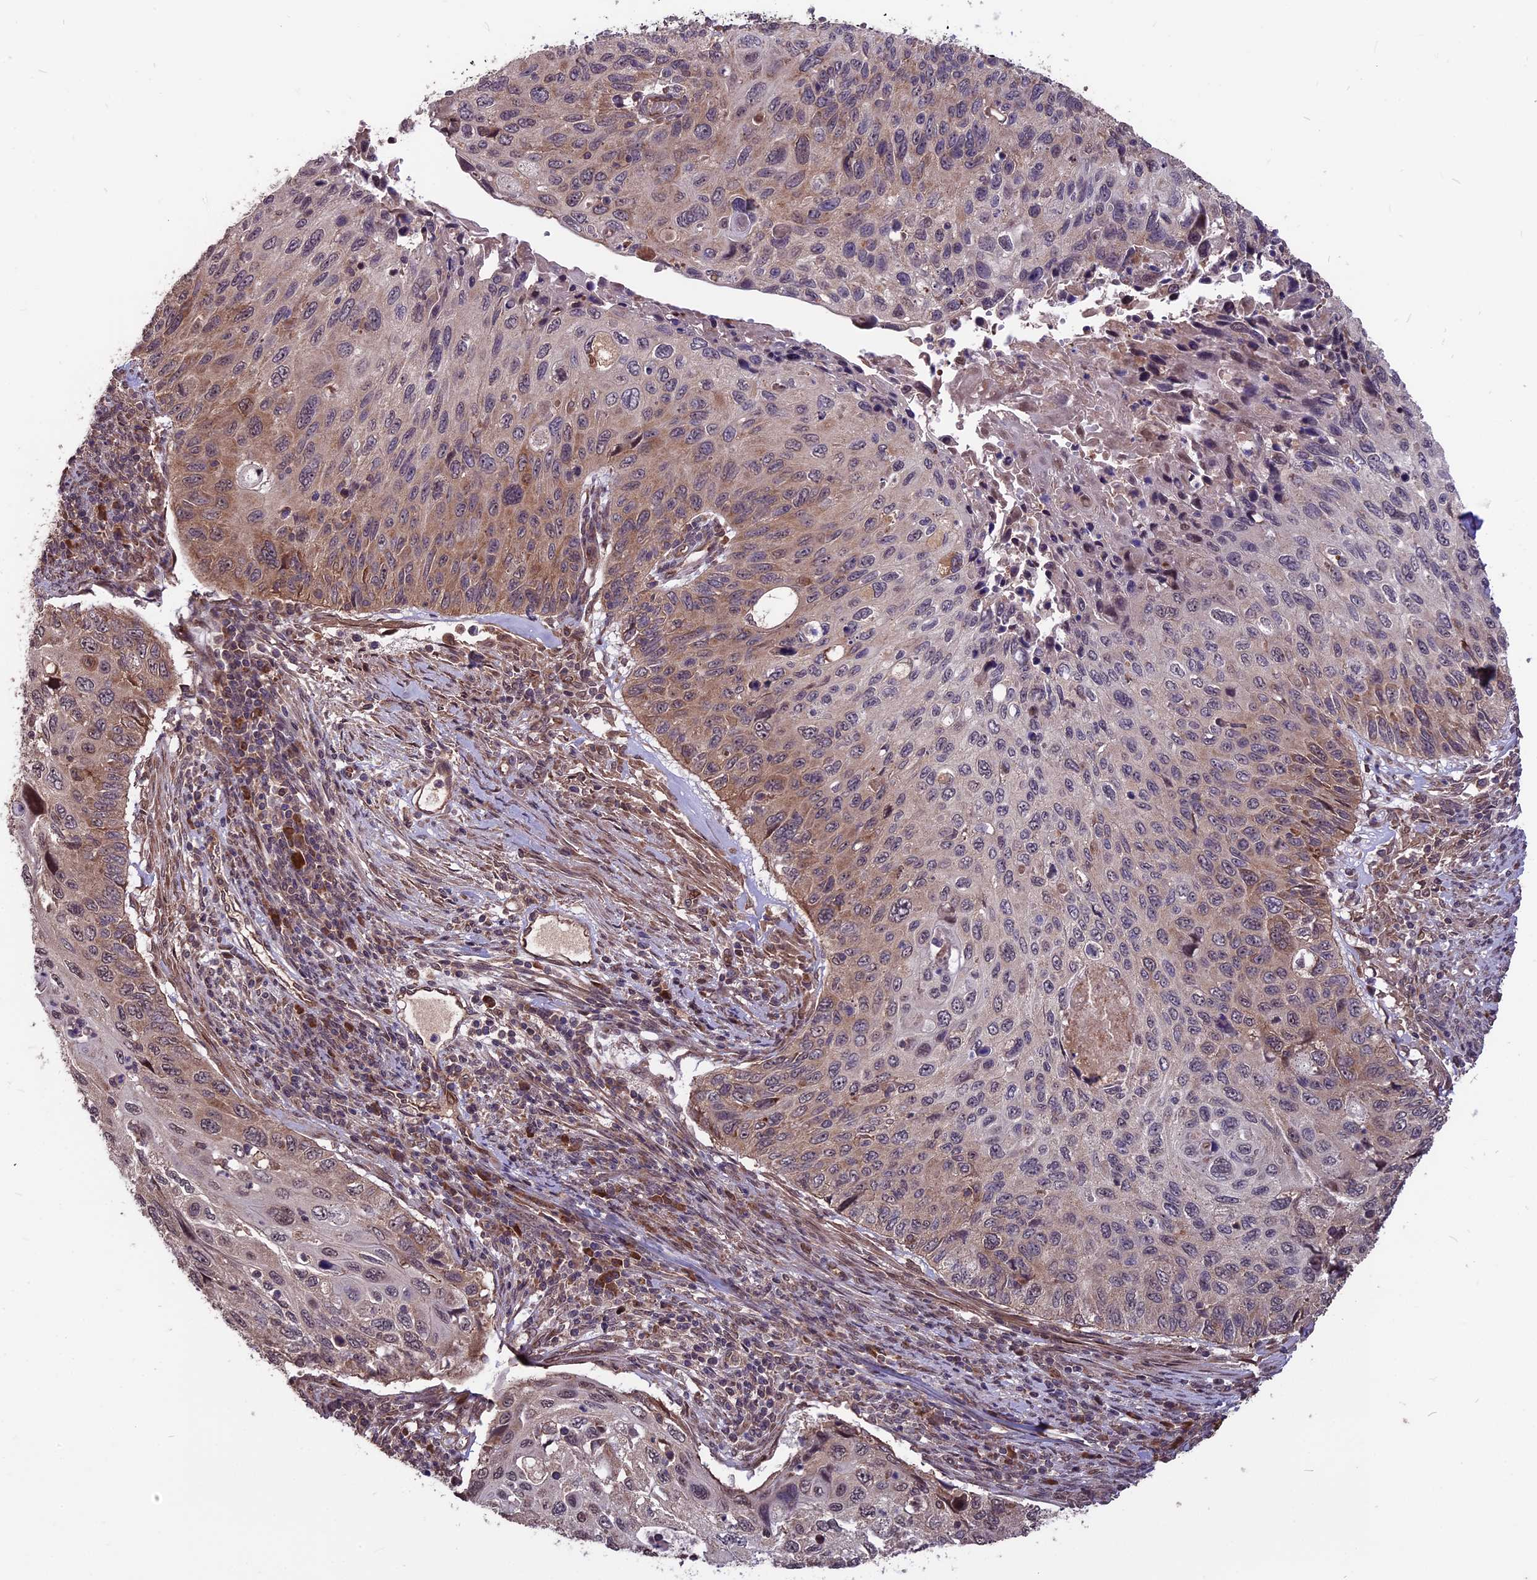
{"staining": {"intensity": "moderate", "quantity": "25%-75%", "location": "cytoplasmic/membranous"}, "tissue": "cervical cancer", "cell_type": "Tumor cells", "image_type": "cancer", "snomed": [{"axis": "morphology", "description": "Squamous cell carcinoma, NOS"}, {"axis": "topography", "description": "Cervix"}], "caption": "Protein staining of squamous cell carcinoma (cervical) tissue exhibits moderate cytoplasmic/membranous positivity in approximately 25%-75% of tumor cells. (DAB IHC, brown staining for protein, blue staining for nuclei).", "gene": "ZNF598", "patient": {"sex": "female", "age": 70}}